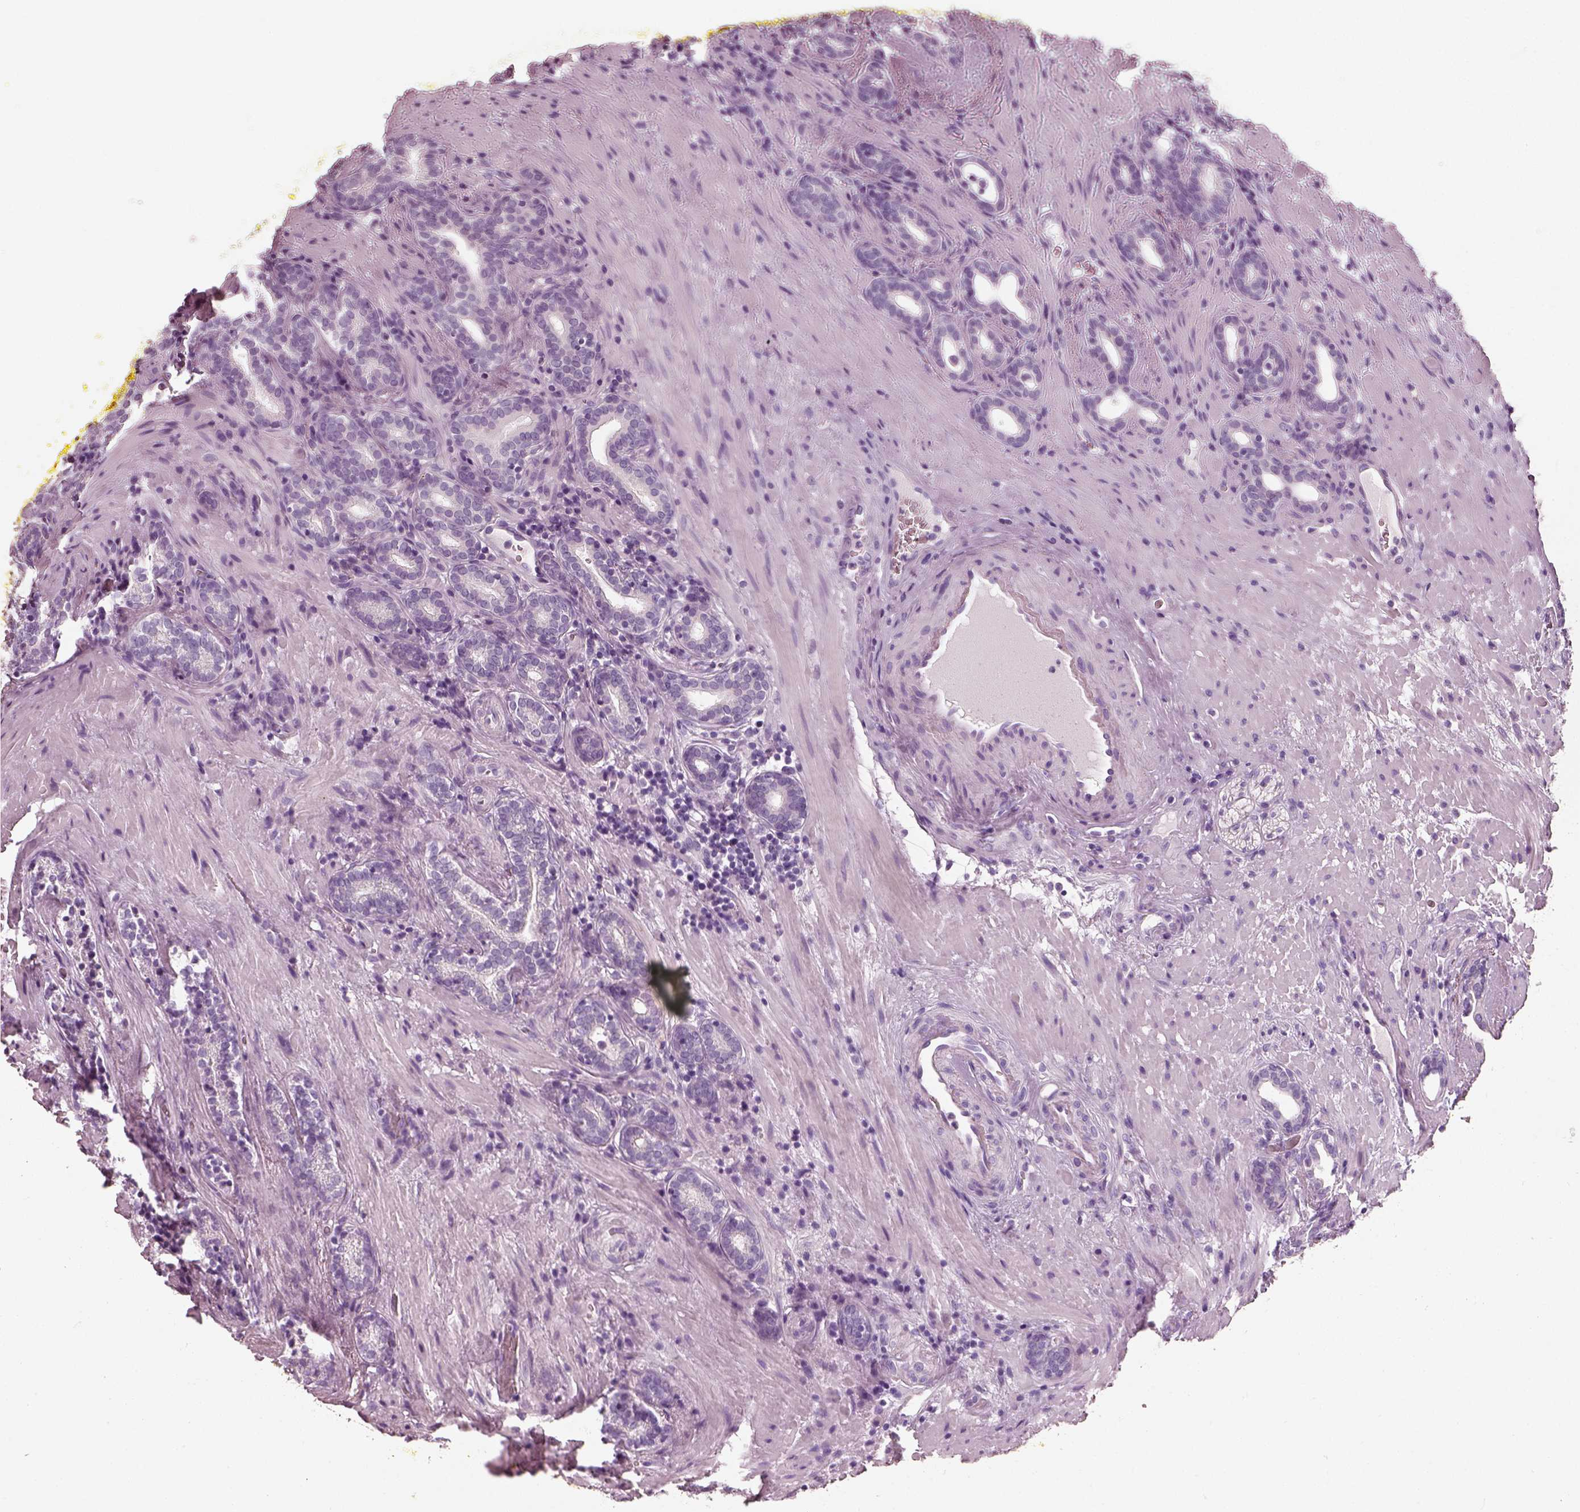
{"staining": {"intensity": "negative", "quantity": "none", "location": "none"}, "tissue": "prostate cancer", "cell_type": "Tumor cells", "image_type": "cancer", "snomed": [{"axis": "morphology", "description": "Adenocarcinoma, NOS"}, {"axis": "topography", "description": "Prostate"}], "caption": "Micrograph shows no significant protein staining in tumor cells of adenocarcinoma (prostate).", "gene": "PNOC", "patient": {"sex": "male", "age": 66}}